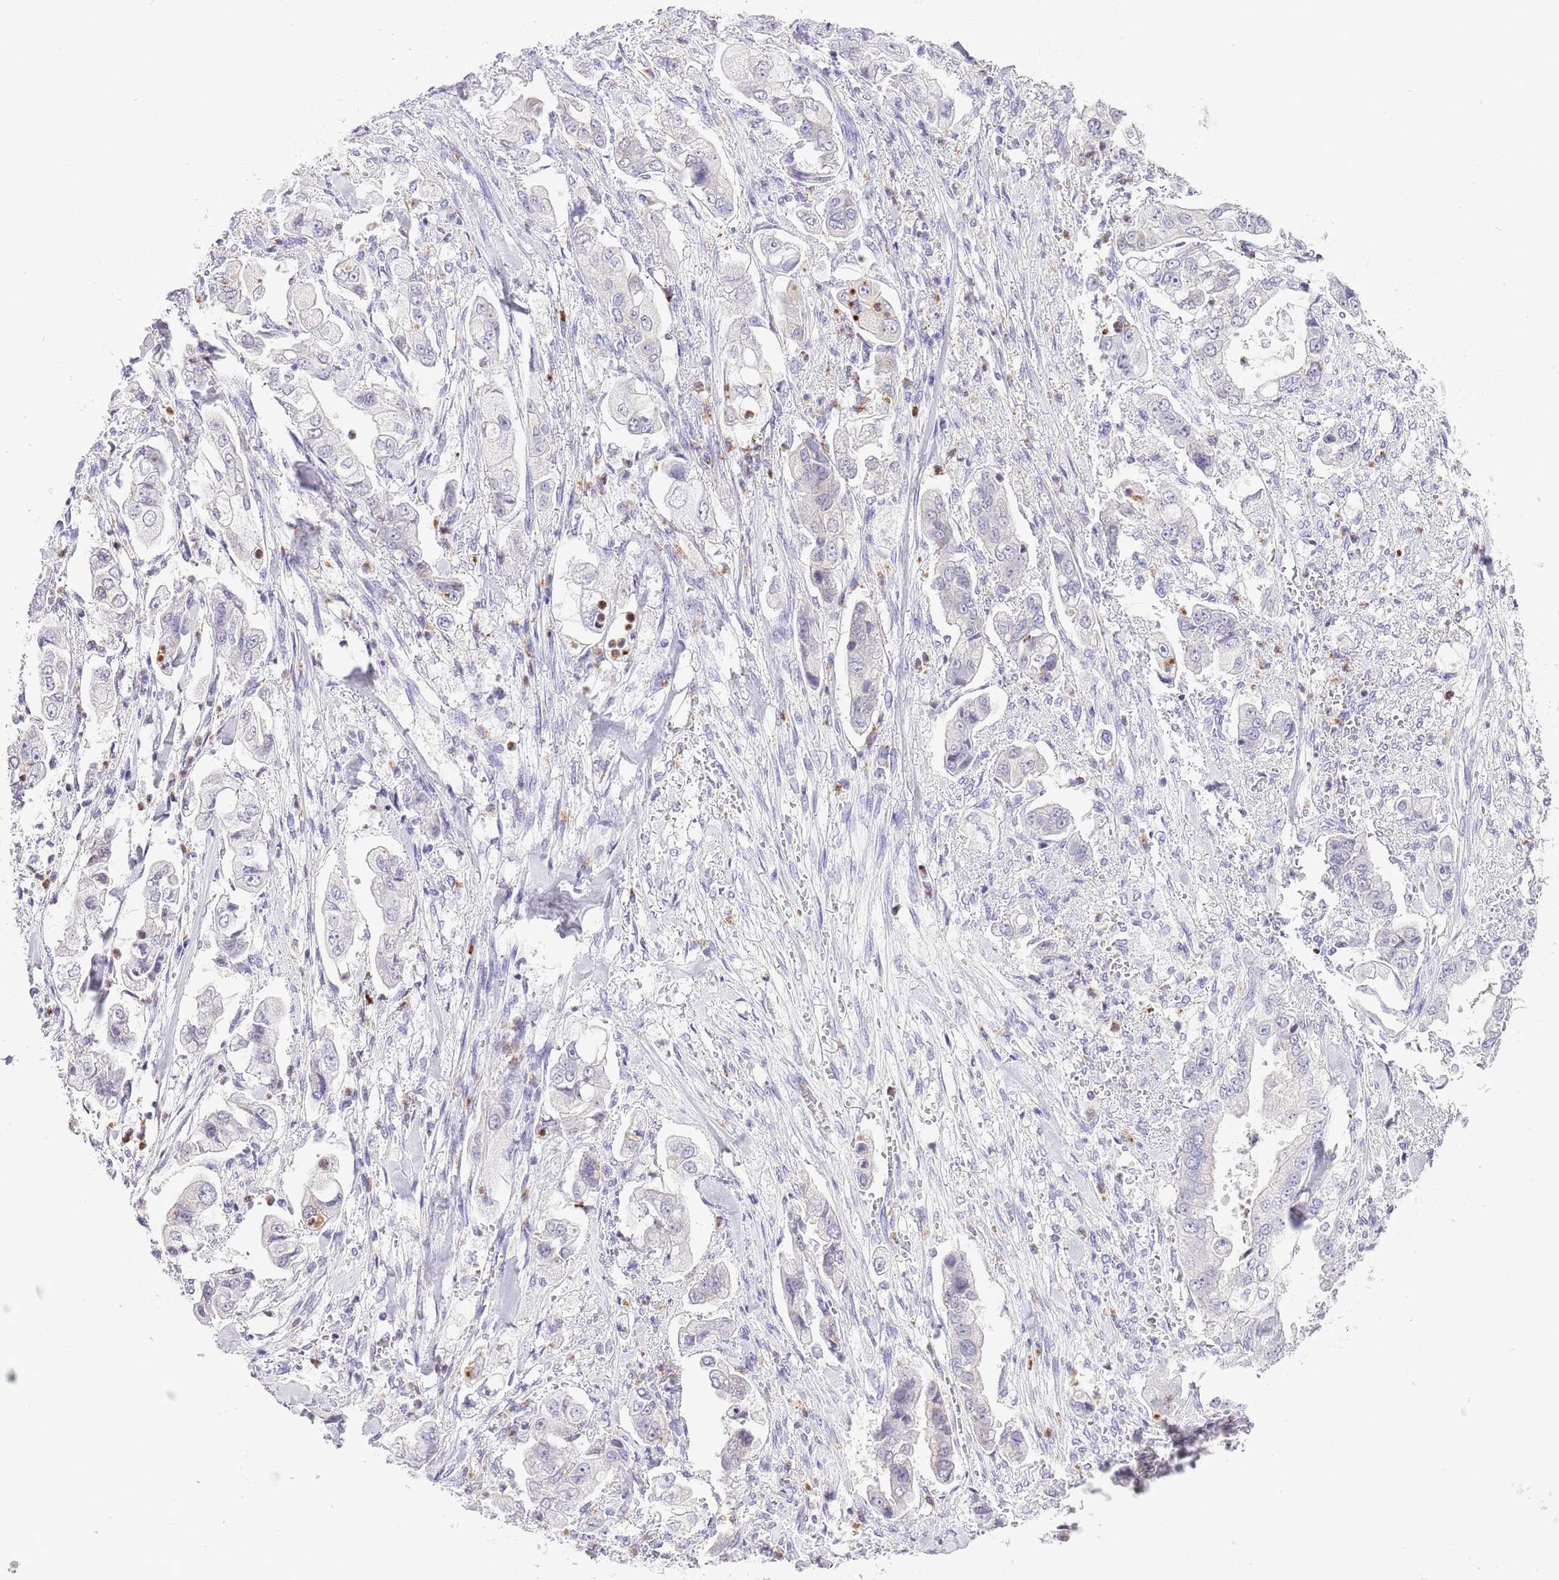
{"staining": {"intensity": "weak", "quantity": "25%-75%", "location": "cytoplasmic/membranous"}, "tissue": "stomach cancer", "cell_type": "Tumor cells", "image_type": "cancer", "snomed": [{"axis": "morphology", "description": "Adenocarcinoma, NOS"}, {"axis": "topography", "description": "Stomach"}], "caption": "IHC histopathology image of stomach cancer stained for a protein (brown), which shows low levels of weak cytoplasmic/membranous expression in about 25%-75% of tumor cells.", "gene": "PRR15", "patient": {"sex": "male", "age": 62}}